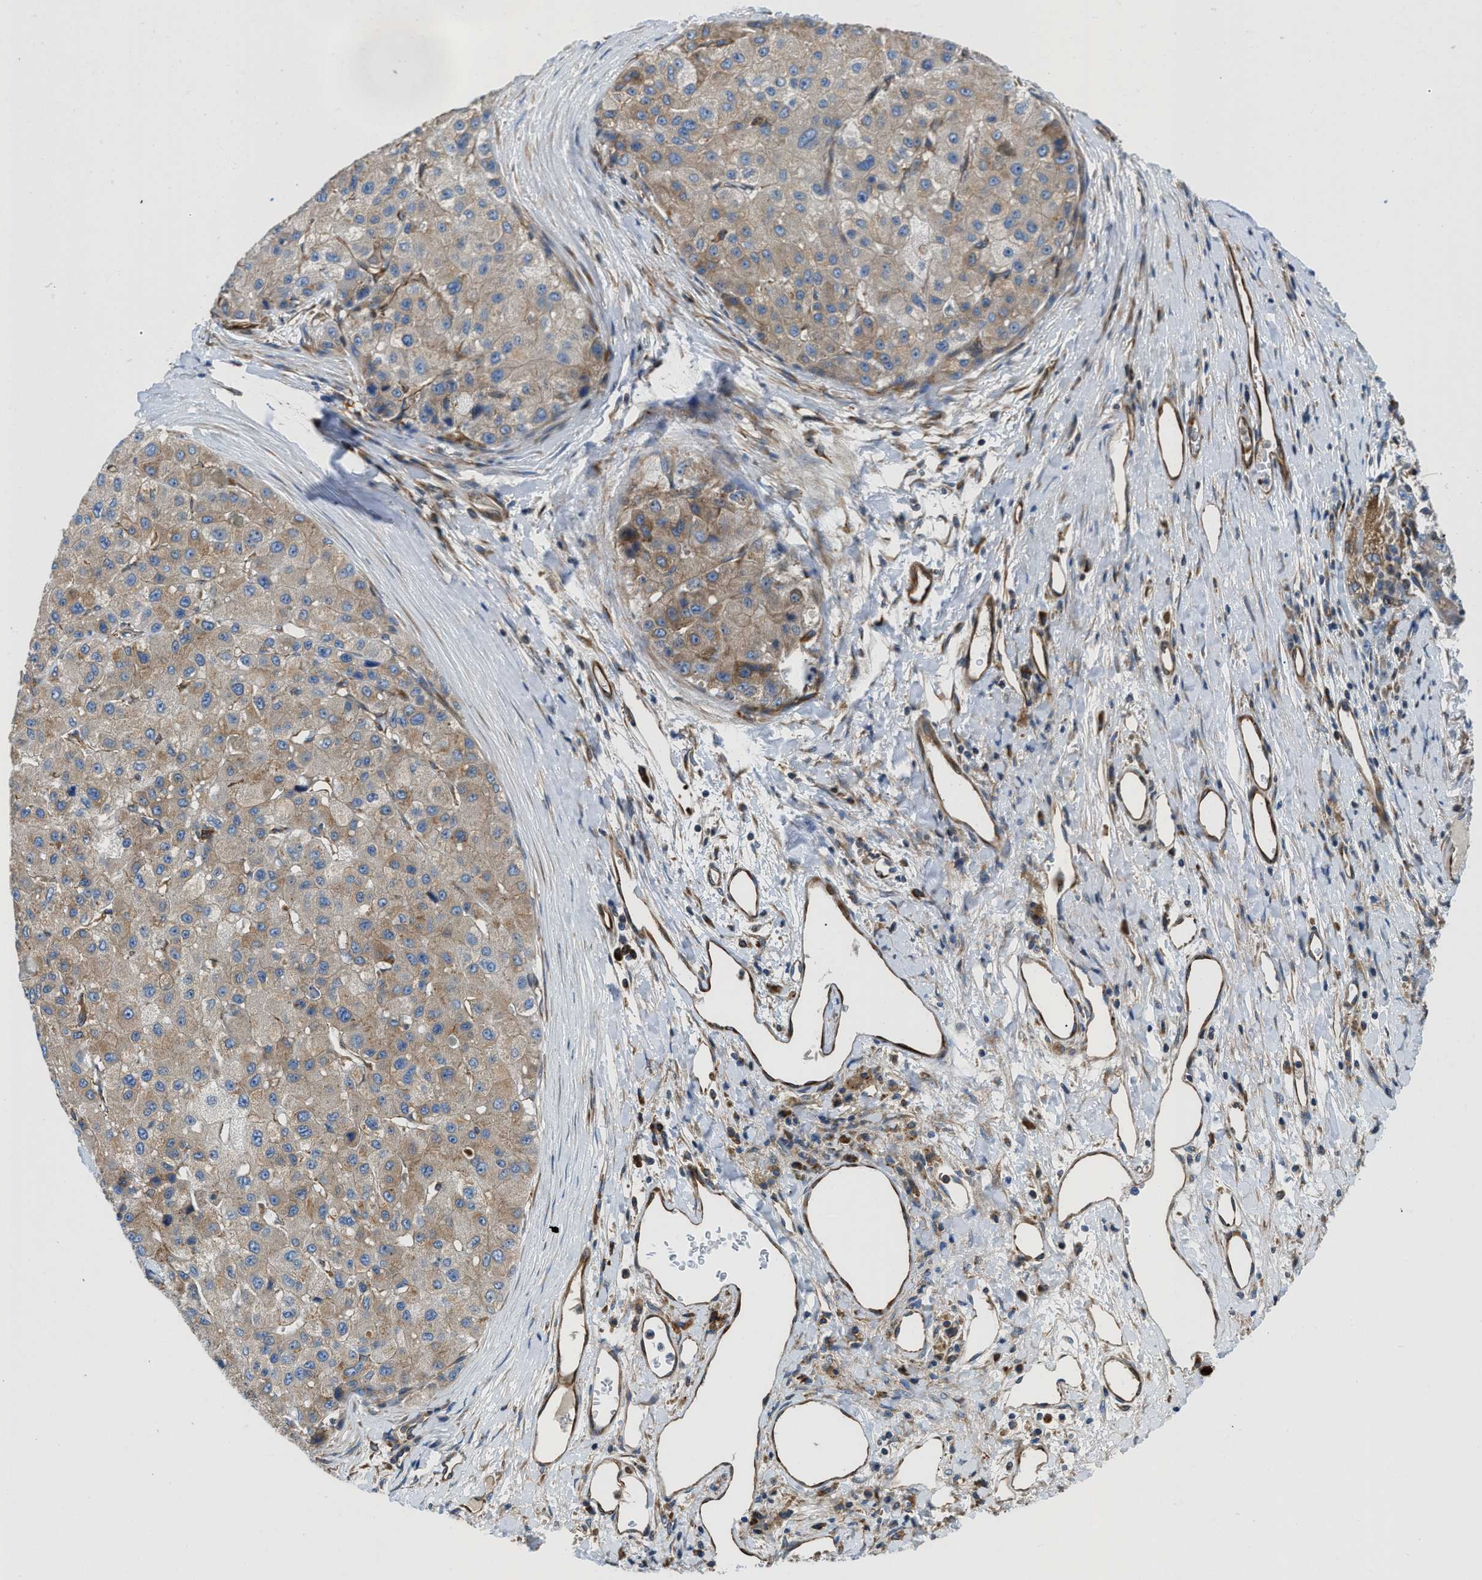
{"staining": {"intensity": "weak", "quantity": ">75%", "location": "cytoplasmic/membranous"}, "tissue": "liver cancer", "cell_type": "Tumor cells", "image_type": "cancer", "snomed": [{"axis": "morphology", "description": "Carcinoma, Hepatocellular, NOS"}, {"axis": "topography", "description": "Liver"}], "caption": "Hepatocellular carcinoma (liver) was stained to show a protein in brown. There is low levels of weak cytoplasmic/membranous positivity in approximately >75% of tumor cells. The staining was performed using DAB to visualize the protein expression in brown, while the nuclei were stained in blue with hematoxylin (Magnification: 20x).", "gene": "HSD17B12", "patient": {"sex": "male", "age": 80}}